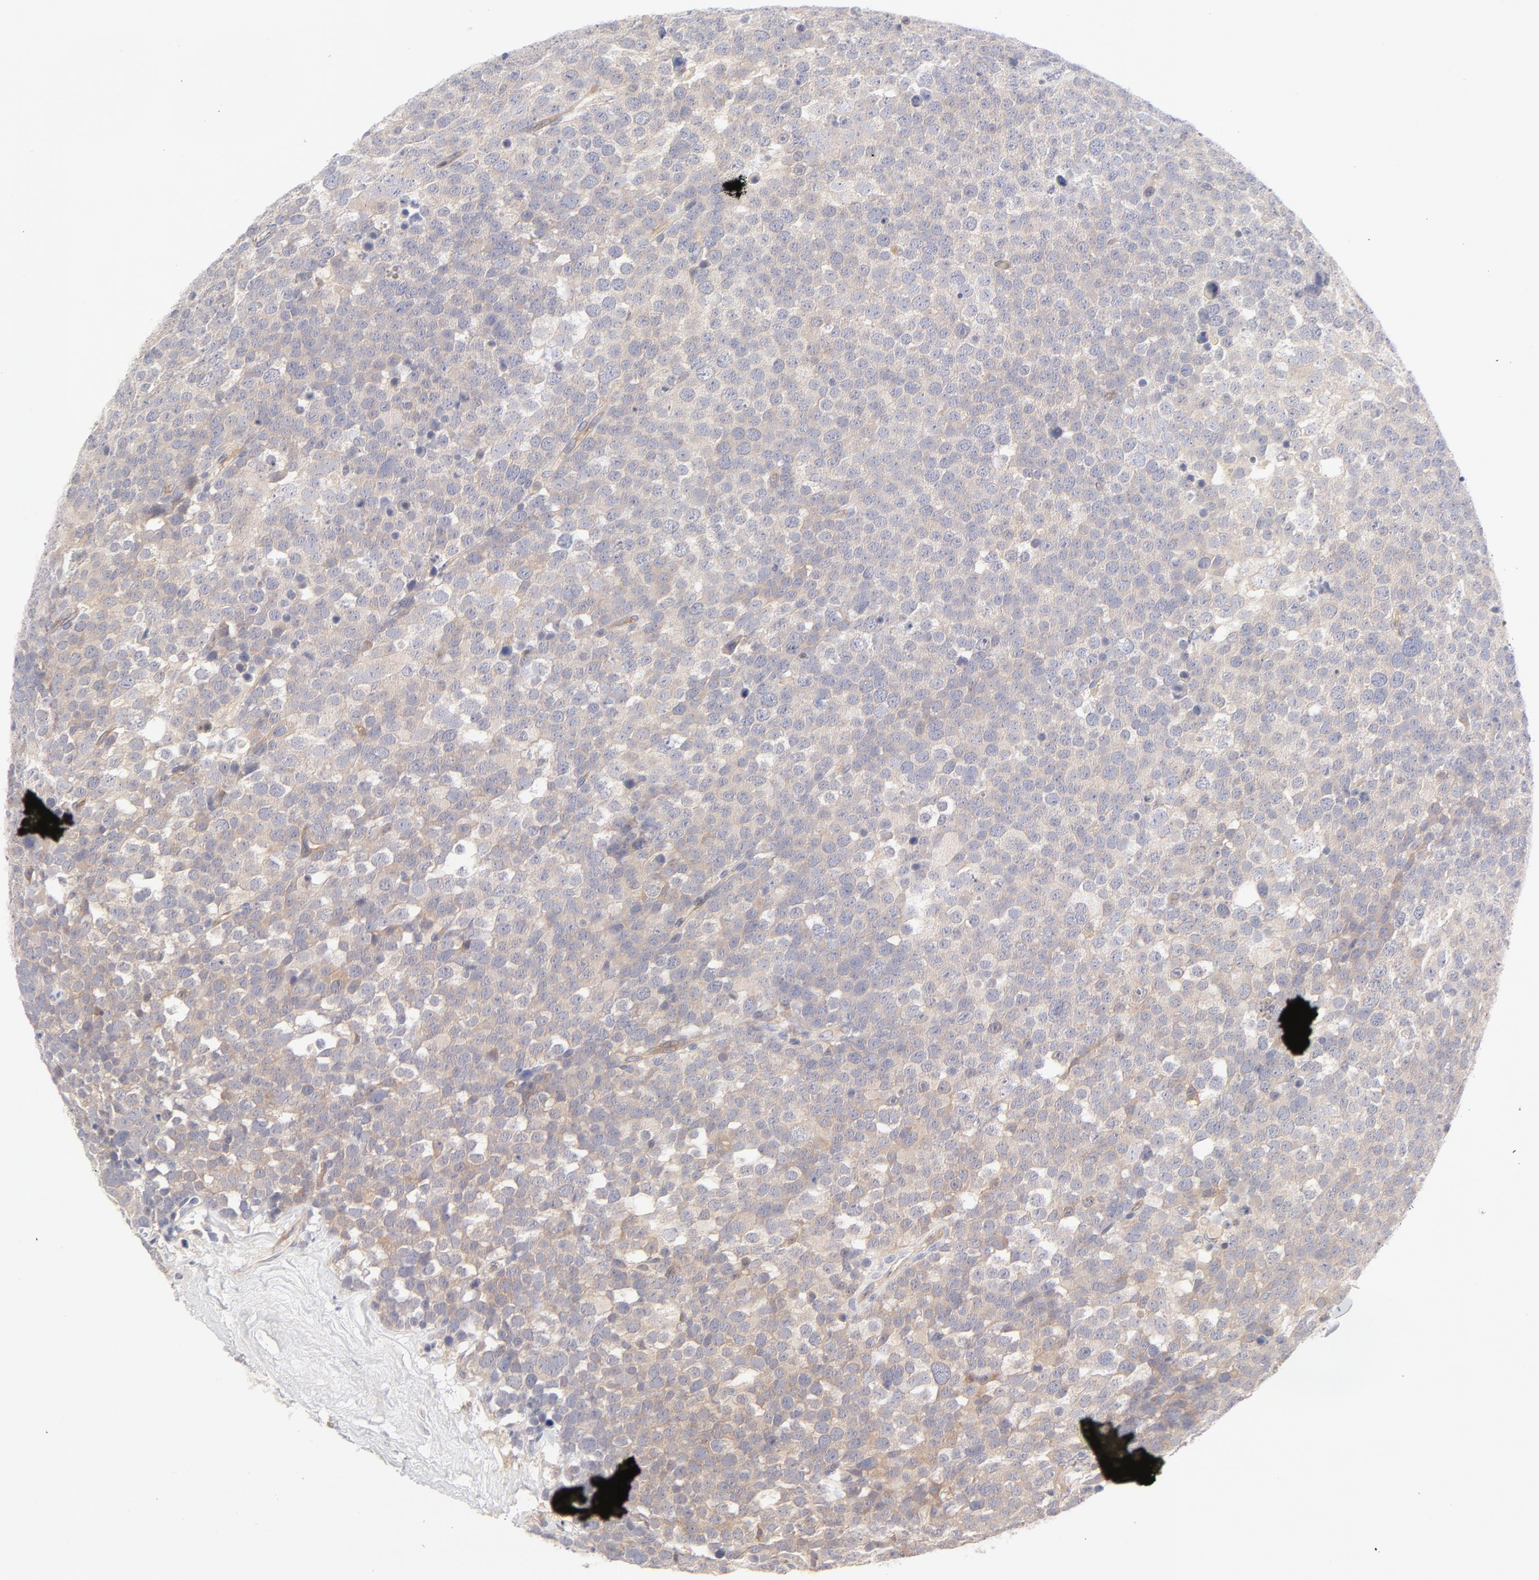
{"staining": {"intensity": "weak", "quantity": ">75%", "location": "cytoplasmic/membranous"}, "tissue": "testis cancer", "cell_type": "Tumor cells", "image_type": "cancer", "snomed": [{"axis": "morphology", "description": "Seminoma, NOS"}, {"axis": "topography", "description": "Testis"}], "caption": "DAB immunohistochemical staining of human testis cancer exhibits weak cytoplasmic/membranous protein expression in approximately >75% of tumor cells.", "gene": "RPS6KA1", "patient": {"sex": "male", "age": 71}}